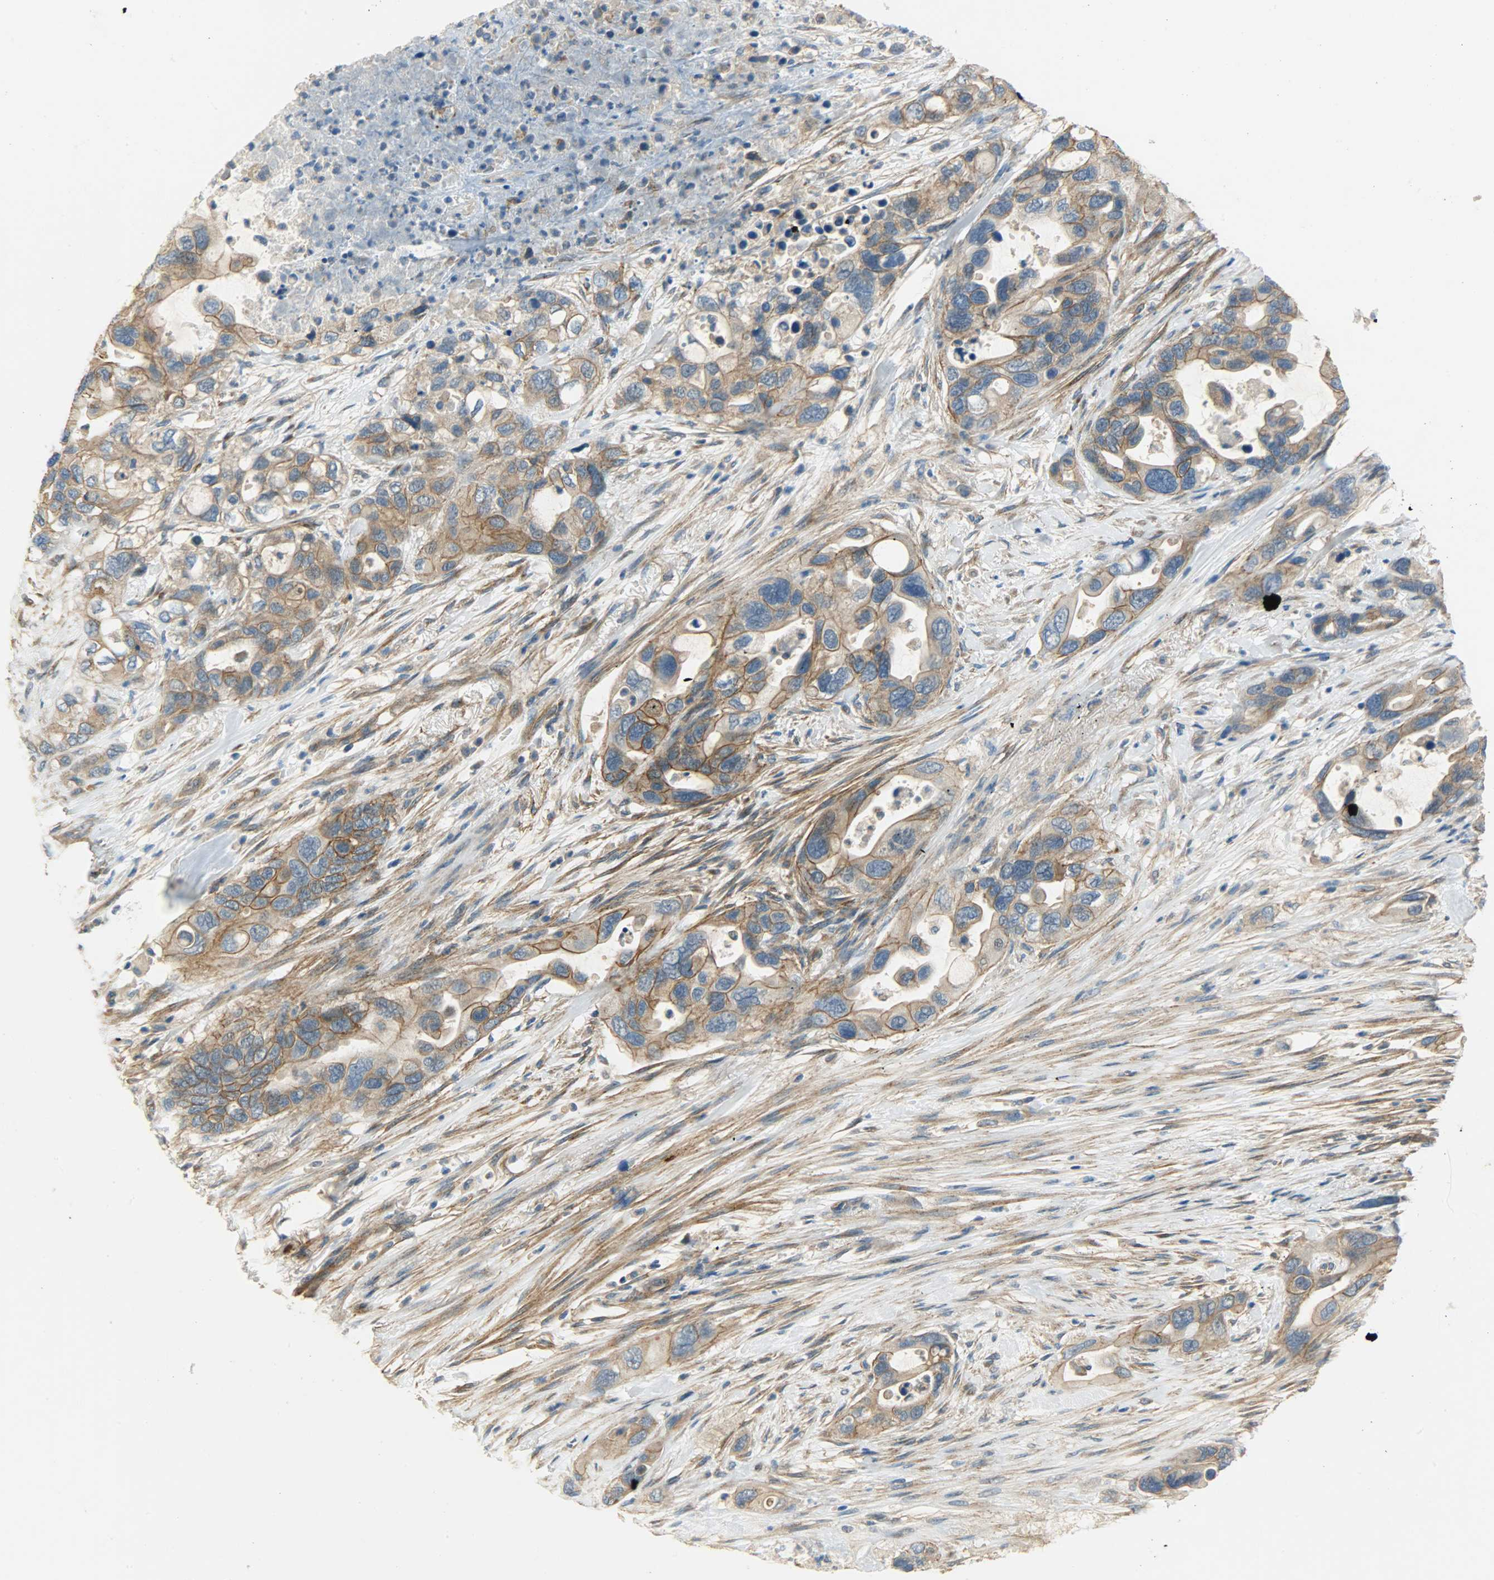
{"staining": {"intensity": "moderate", "quantity": ">75%", "location": "cytoplasmic/membranous"}, "tissue": "pancreatic cancer", "cell_type": "Tumor cells", "image_type": "cancer", "snomed": [{"axis": "morphology", "description": "Adenocarcinoma, NOS"}, {"axis": "topography", "description": "Pancreas"}], "caption": "Adenocarcinoma (pancreatic) was stained to show a protein in brown. There is medium levels of moderate cytoplasmic/membranous positivity in approximately >75% of tumor cells. Nuclei are stained in blue.", "gene": "KIAA1217", "patient": {"sex": "female", "age": 71}}